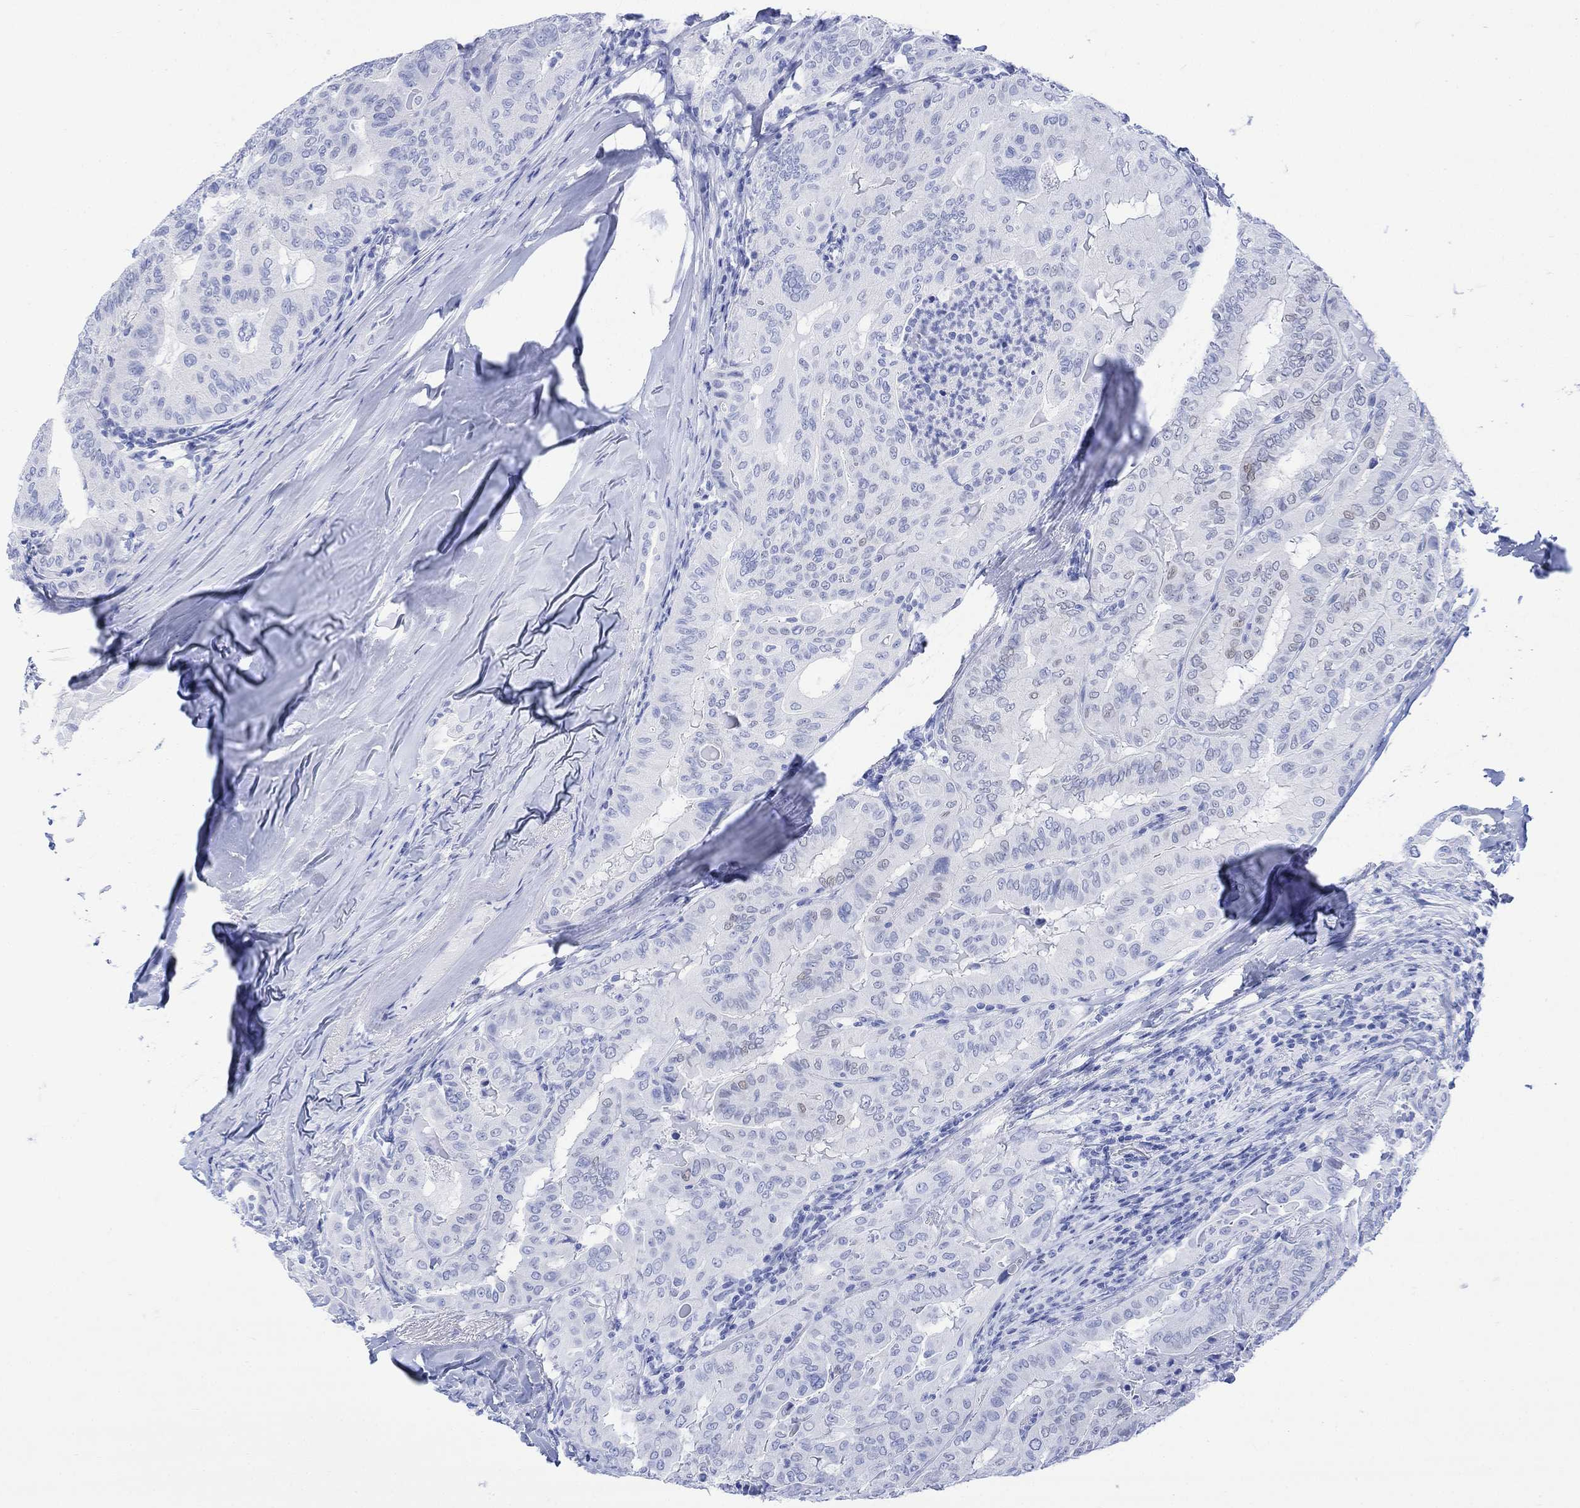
{"staining": {"intensity": "negative", "quantity": "none", "location": "none"}, "tissue": "thyroid cancer", "cell_type": "Tumor cells", "image_type": "cancer", "snomed": [{"axis": "morphology", "description": "Papillary adenocarcinoma, NOS"}, {"axis": "topography", "description": "Thyroid gland"}], "caption": "Thyroid cancer (papillary adenocarcinoma) was stained to show a protein in brown. There is no significant positivity in tumor cells.", "gene": "CELF4", "patient": {"sex": "female", "age": 68}}